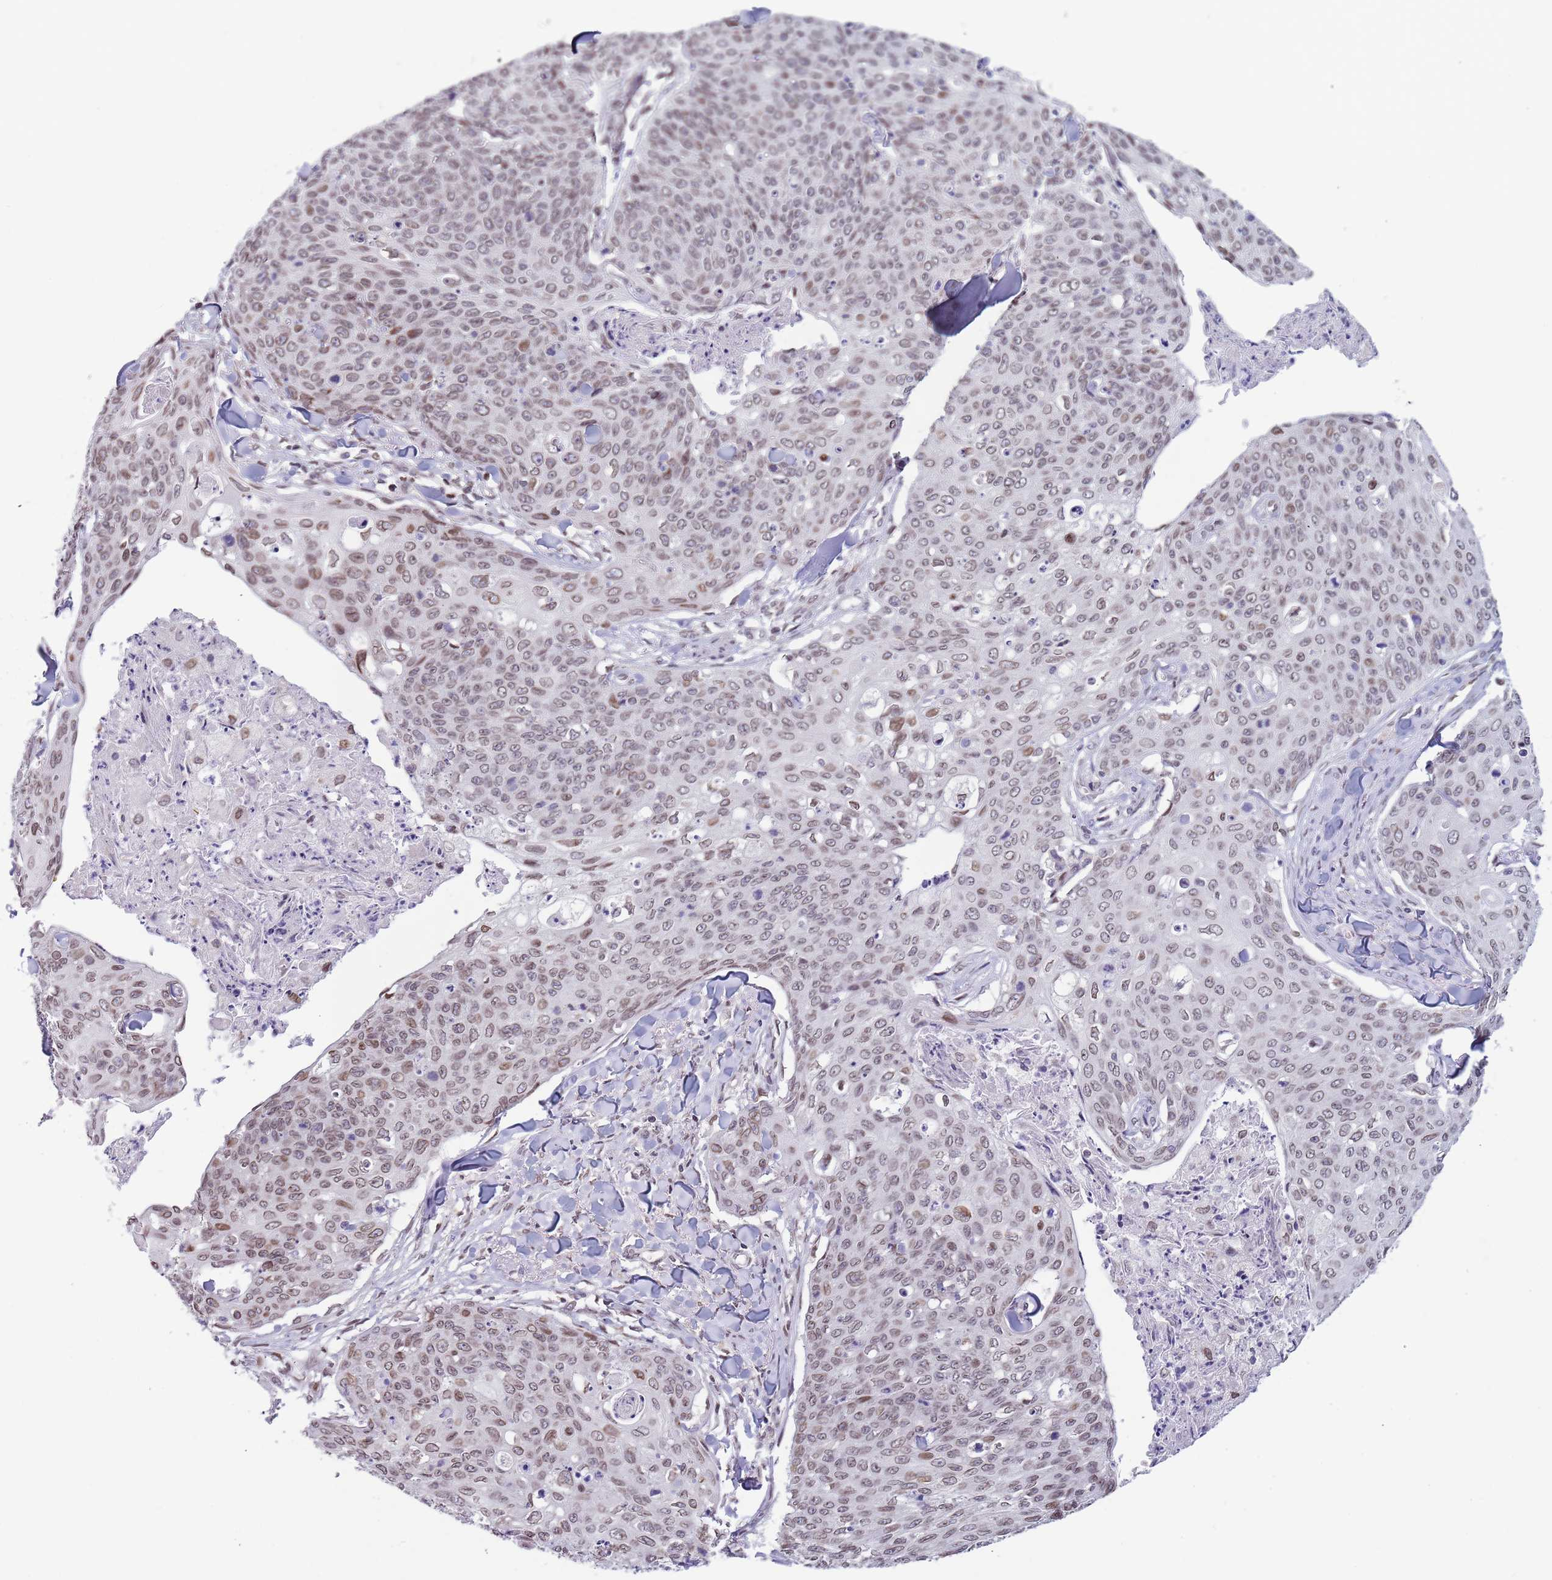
{"staining": {"intensity": "weak", "quantity": ">75%", "location": "cytoplasmic/membranous,nuclear"}, "tissue": "skin cancer", "cell_type": "Tumor cells", "image_type": "cancer", "snomed": [{"axis": "morphology", "description": "Squamous cell carcinoma, NOS"}, {"axis": "topography", "description": "Skin"}, {"axis": "topography", "description": "Vulva"}], "caption": "IHC (DAB (3,3'-diaminobenzidine)) staining of human squamous cell carcinoma (skin) shows weak cytoplasmic/membranous and nuclear protein staining in about >75% of tumor cells. (IHC, brightfield microscopy, high magnification).", "gene": "KLHDC2", "patient": {"sex": "female", "age": 85}}